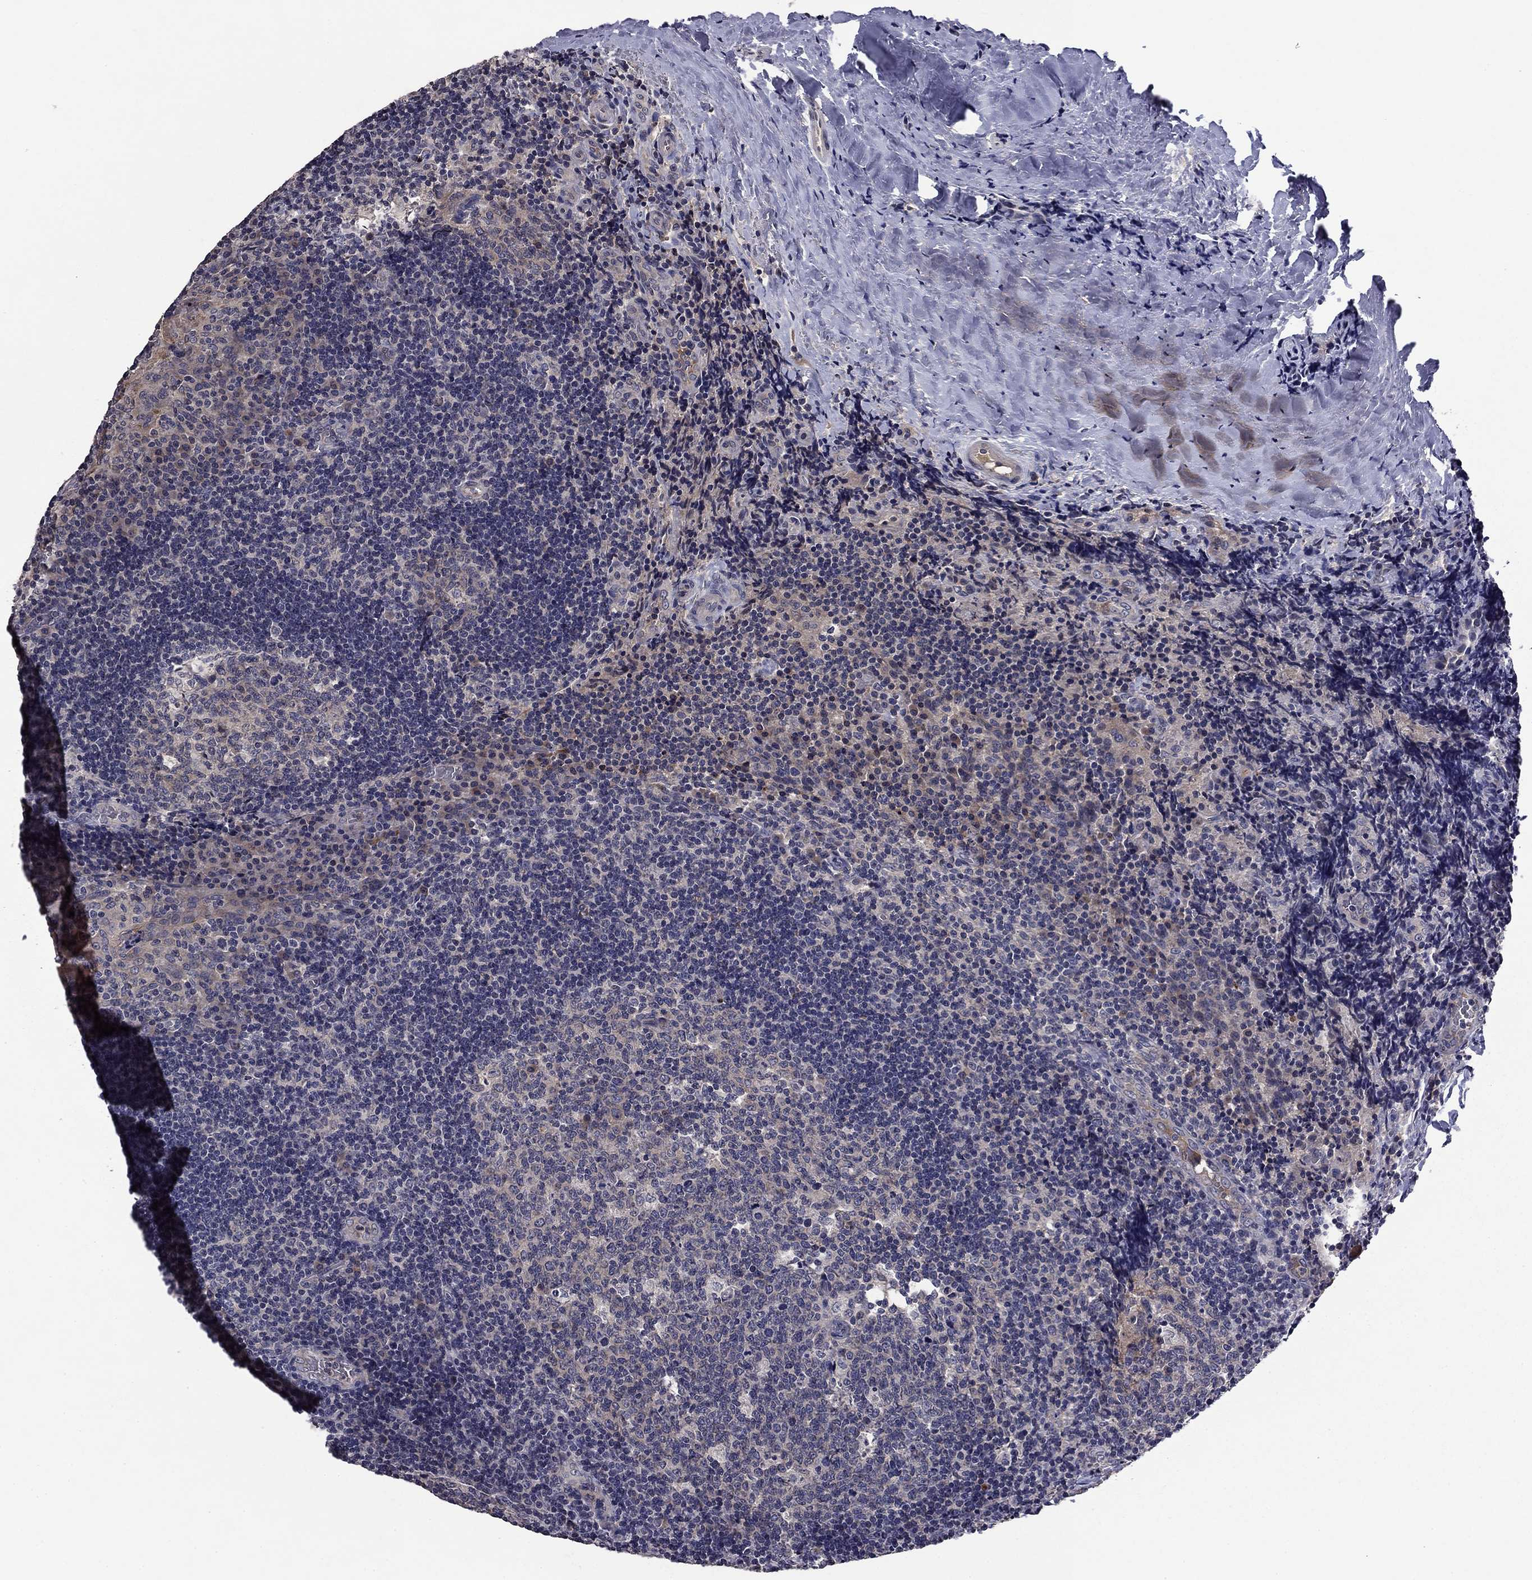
{"staining": {"intensity": "moderate", "quantity": "<25%", "location": "cytoplasmic/membranous"}, "tissue": "tonsil", "cell_type": "Germinal center cells", "image_type": "normal", "snomed": [{"axis": "morphology", "description": "Normal tissue, NOS"}, {"axis": "topography", "description": "Tonsil"}], "caption": "Moderate cytoplasmic/membranous staining is identified in approximately <25% of germinal center cells in normal tonsil. (IHC, brightfield microscopy, high magnification).", "gene": "PROS1", "patient": {"sex": "male", "age": 17}}